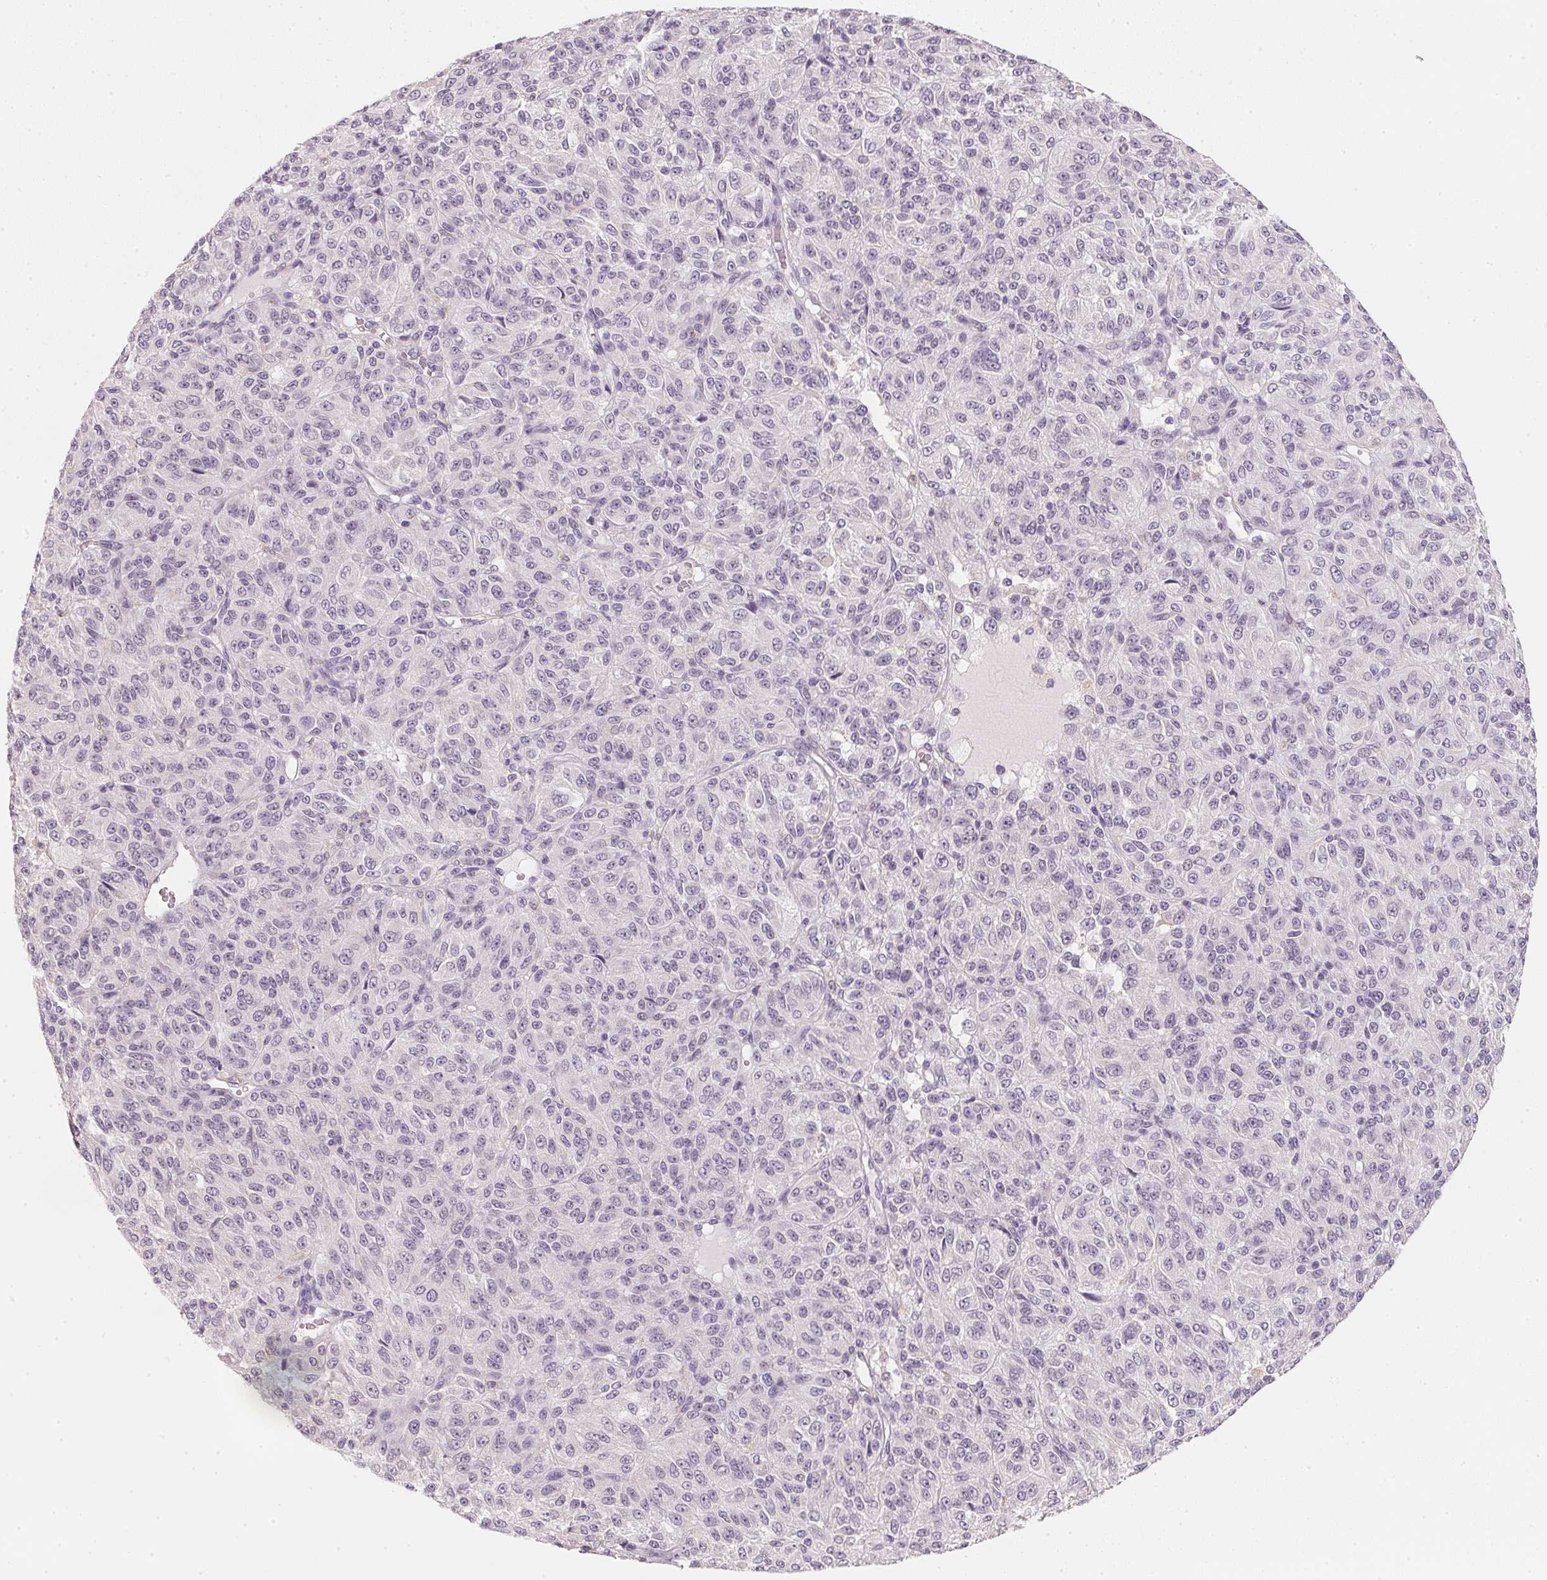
{"staining": {"intensity": "negative", "quantity": "none", "location": "none"}, "tissue": "melanoma", "cell_type": "Tumor cells", "image_type": "cancer", "snomed": [{"axis": "morphology", "description": "Malignant melanoma, Metastatic site"}, {"axis": "topography", "description": "Brain"}], "caption": "Immunohistochemistry (IHC) of human melanoma demonstrates no positivity in tumor cells.", "gene": "CFAP276", "patient": {"sex": "female", "age": 56}}